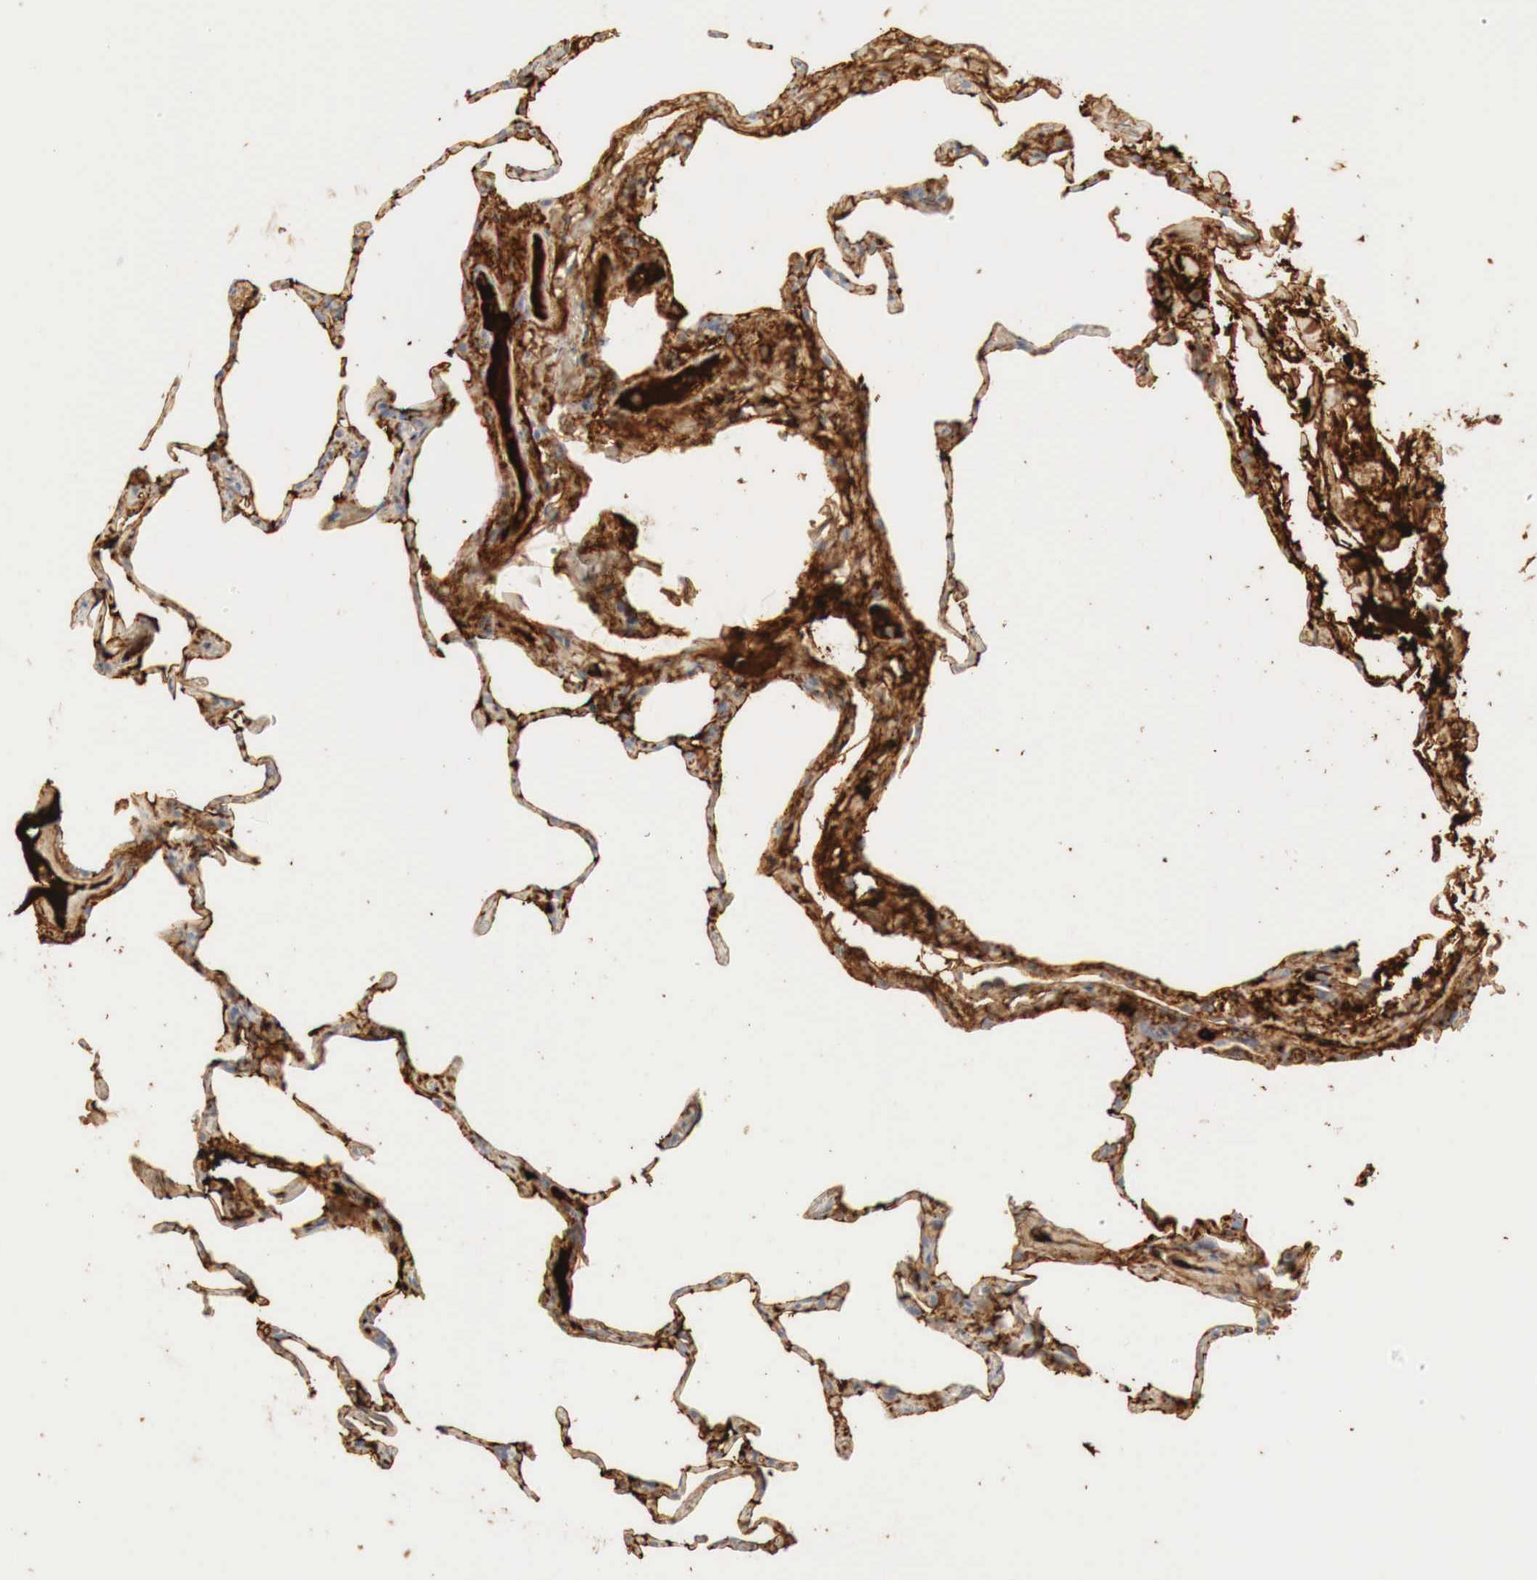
{"staining": {"intensity": "strong", "quantity": "25%-75%", "location": "cytoplasmic/membranous"}, "tissue": "lung", "cell_type": "Alveolar cells", "image_type": "normal", "snomed": [{"axis": "morphology", "description": "Normal tissue, NOS"}, {"axis": "topography", "description": "Lung"}], "caption": "A high amount of strong cytoplasmic/membranous staining is seen in approximately 25%-75% of alveolar cells in benign lung. (DAB = brown stain, brightfield microscopy at high magnification).", "gene": "IGLC3", "patient": {"sex": "female", "age": 75}}